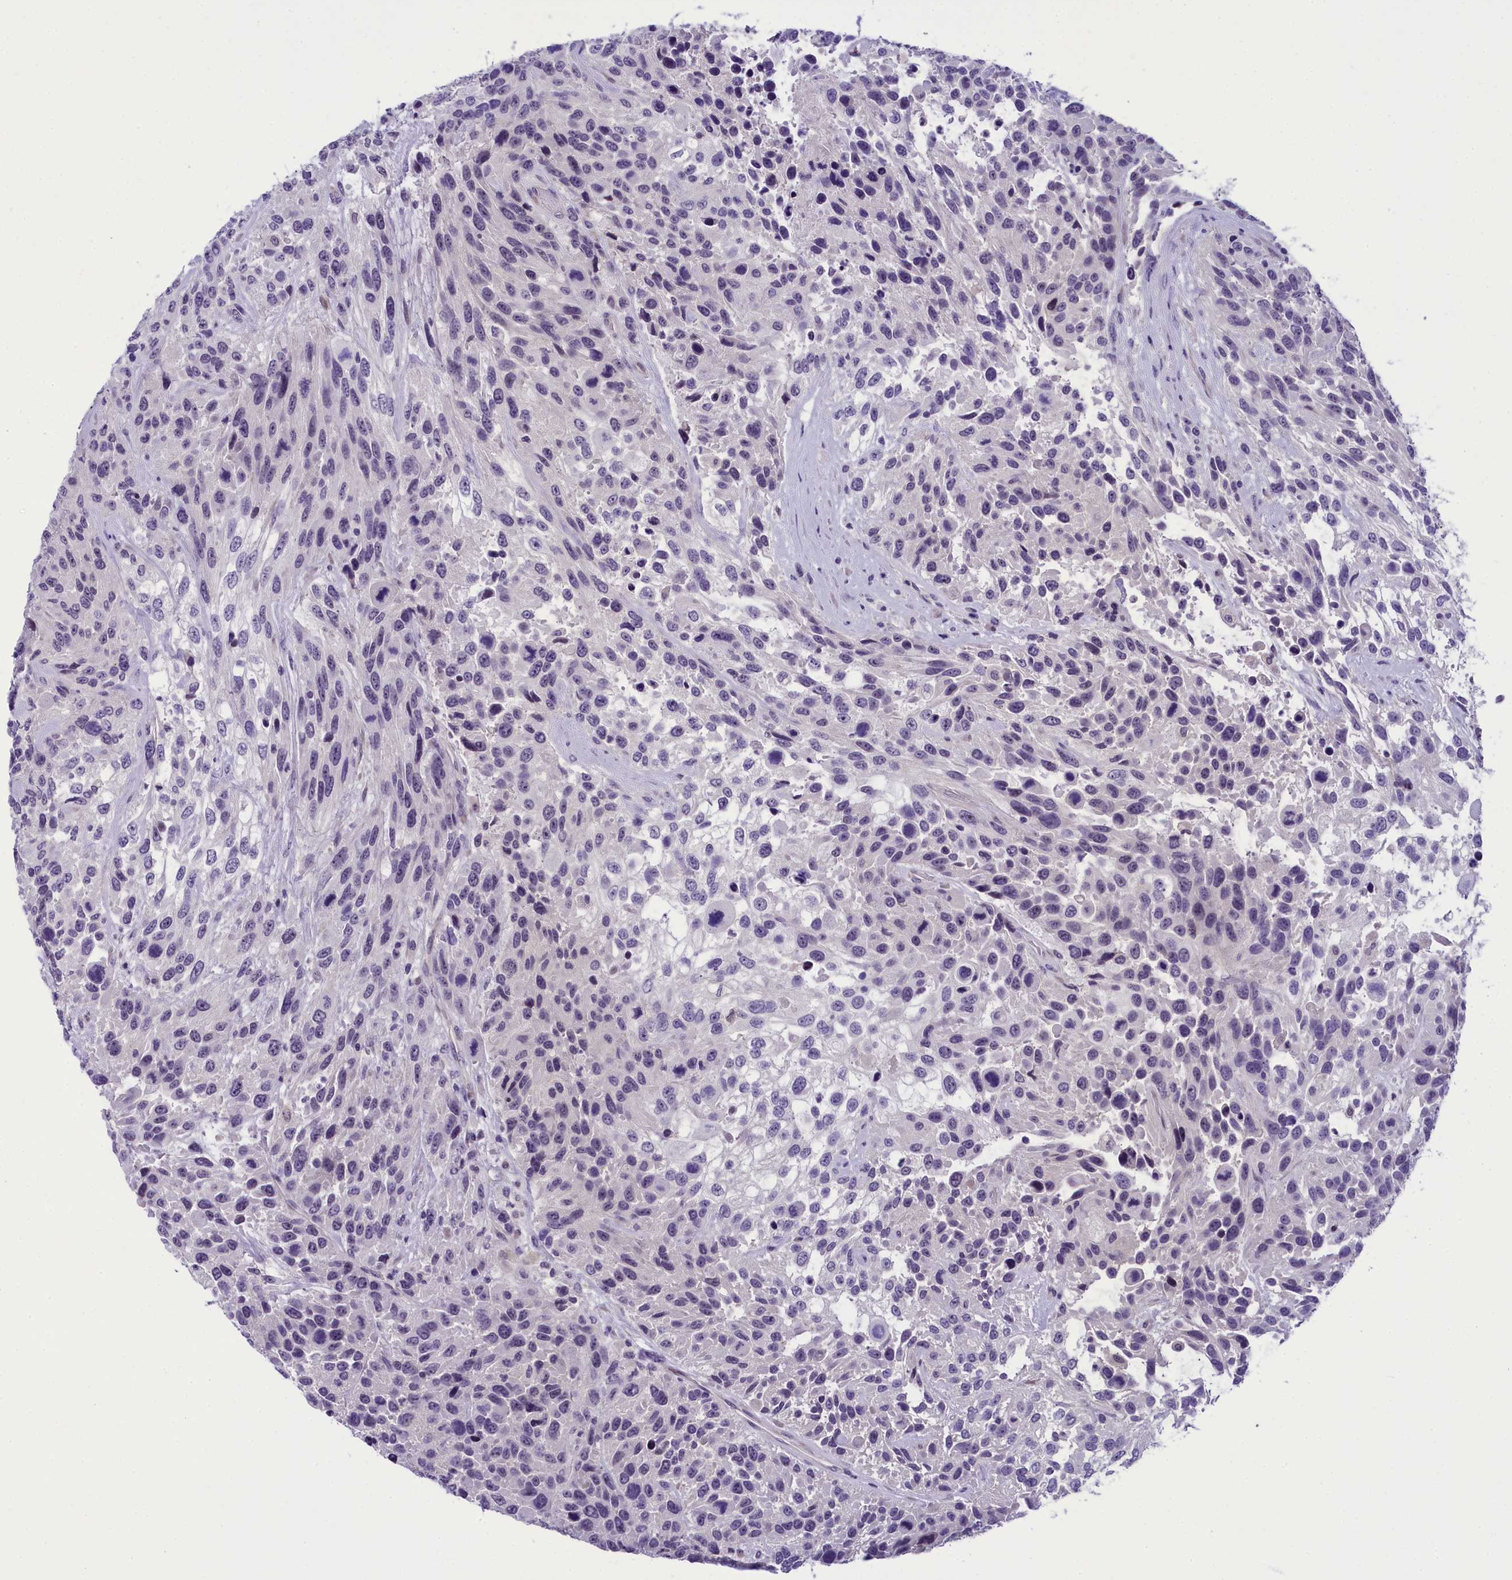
{"staining": {"intensity": "negative", "quantity": "none", "location": "none"}, "tissue": "urothelial cancer", "cell_type": "Tumor cells", "image_type": "cancer", "snomed": [{"axis": "morphology", "description": "Urothelial carcinoma, High grade"}, {"axis": "topography", "description": "Urinary bladder"}], "caption": "Tumor cells show no significant protein expression in urothelial cancer.", "gene": "PRR15", "patient": {"sex": "female", "age": 70}}